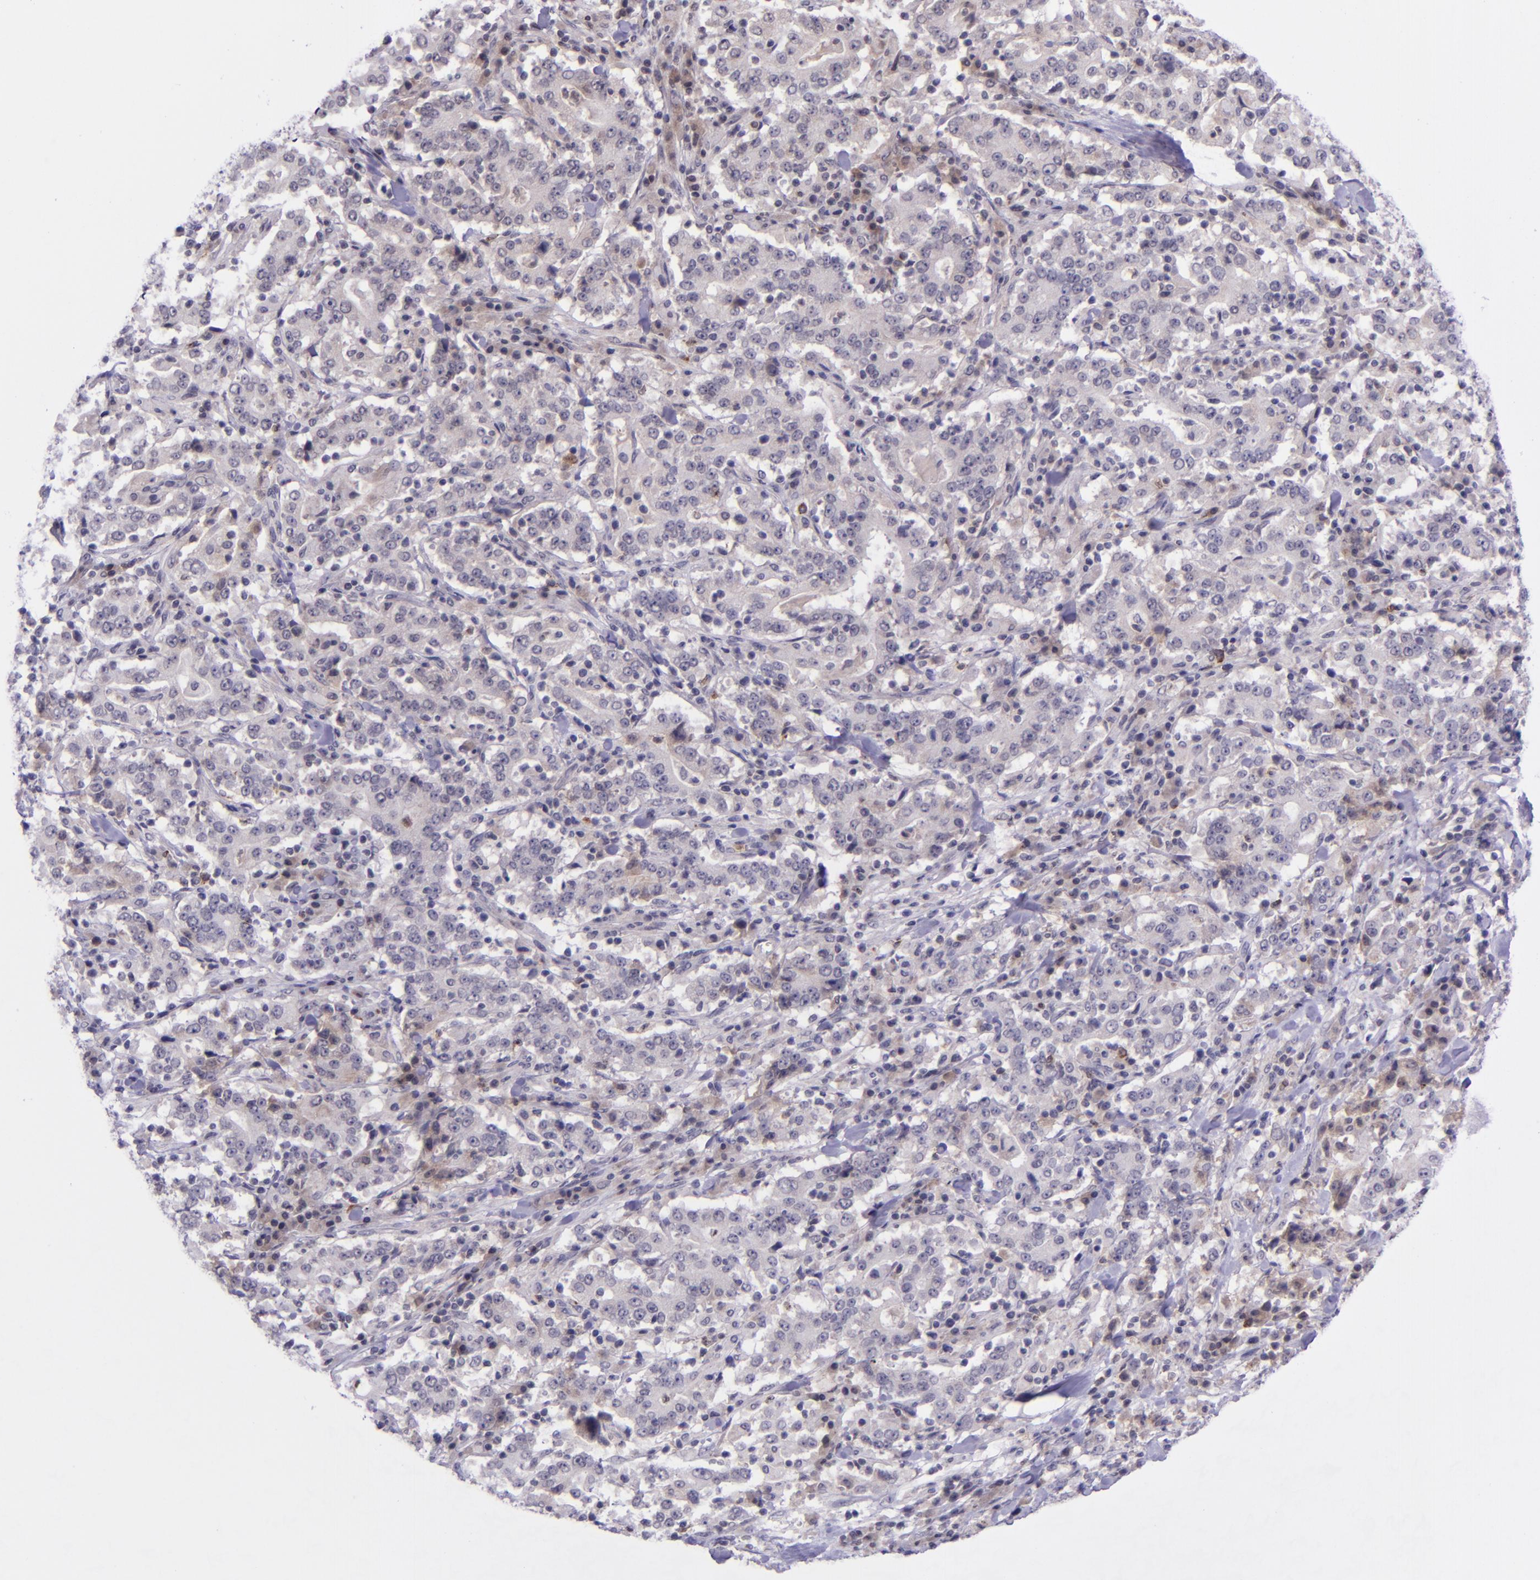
{"staining": {"intensity": "weak", "quantity": "<25%", "location": "cytoplasmic/membranous"}, "tissue": "stomach cancer", "cell_type": "Tumor cells", "image_type": "cancer", "snomed": [{"axis": "morphology", "description": "Normal tissue, NOS"}, {"axis": "morphology", "description": "Adenocarcinoma, NOS"}, {"axis": "topography", "description": "Stomach, upper"}, {"axis": "topography", "description": "Stomach"}], "caption": "The IHC micrograph has no significant staining in tumor cells of adenocarcinoma (stomach) tissue.", "gene": "SELL", "patient": {"sex": "male", "age": 59}}